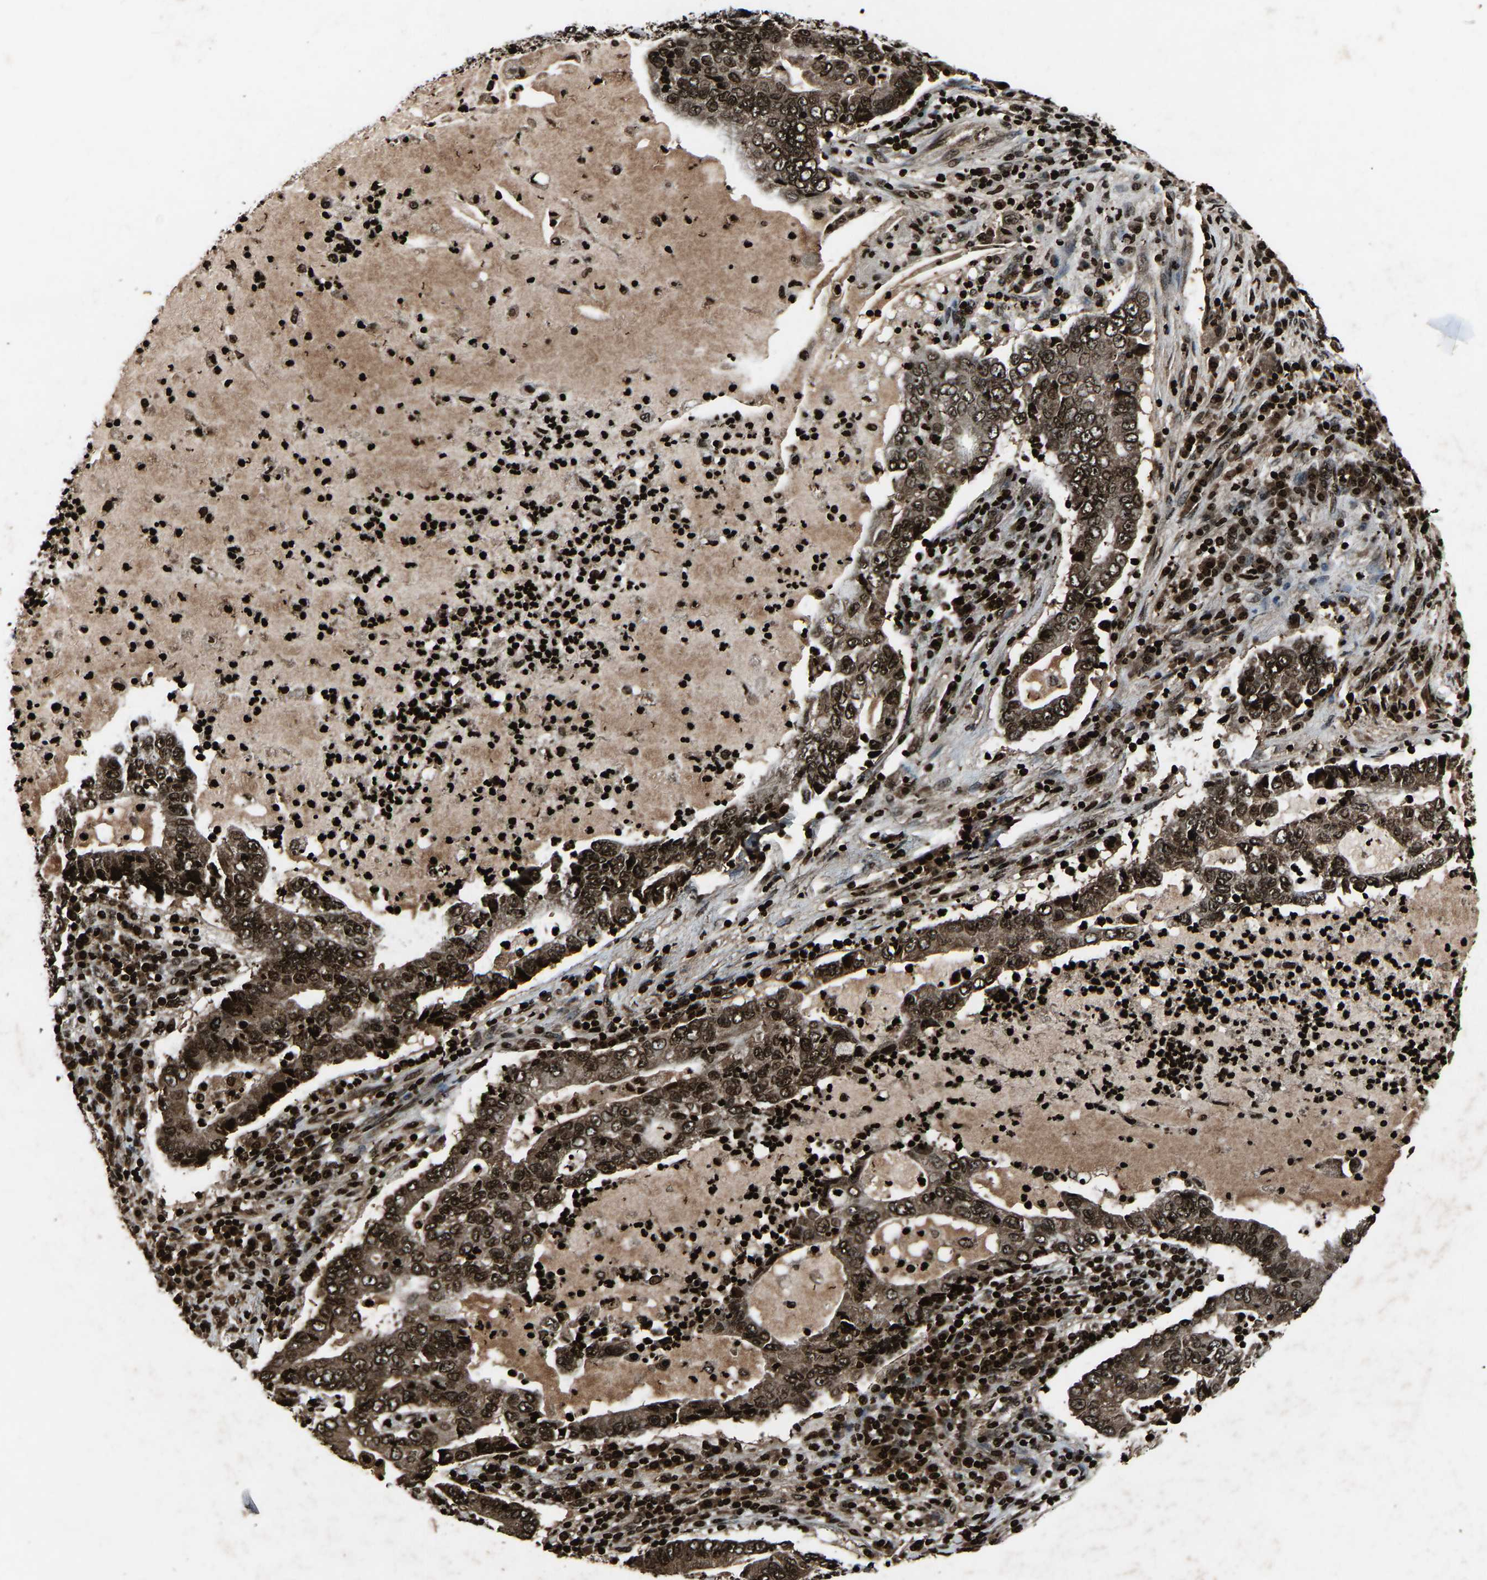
{"staining": {"intensity": "strong", "quantity": ">75%", "location": "cytoplasmic/membranous,nuclear"}, "tissue": "lung cancer", "cell_type": "Tumor cells", "image_type": "cancer", "snomed": [{"axis": "morphology", "description": "Adenocarcinoma, NOS"}, {"axis": "topography", "description": "Lung"}], "caption": "DAB immunohistochemical staining of adenocarcinoma (lung) displays strong cytoplasmic/membranous and nuclear protein expression in about >75% of tumor cells.", "gene": "H4C1", "patient": {"sex": "female", "age": 51}}